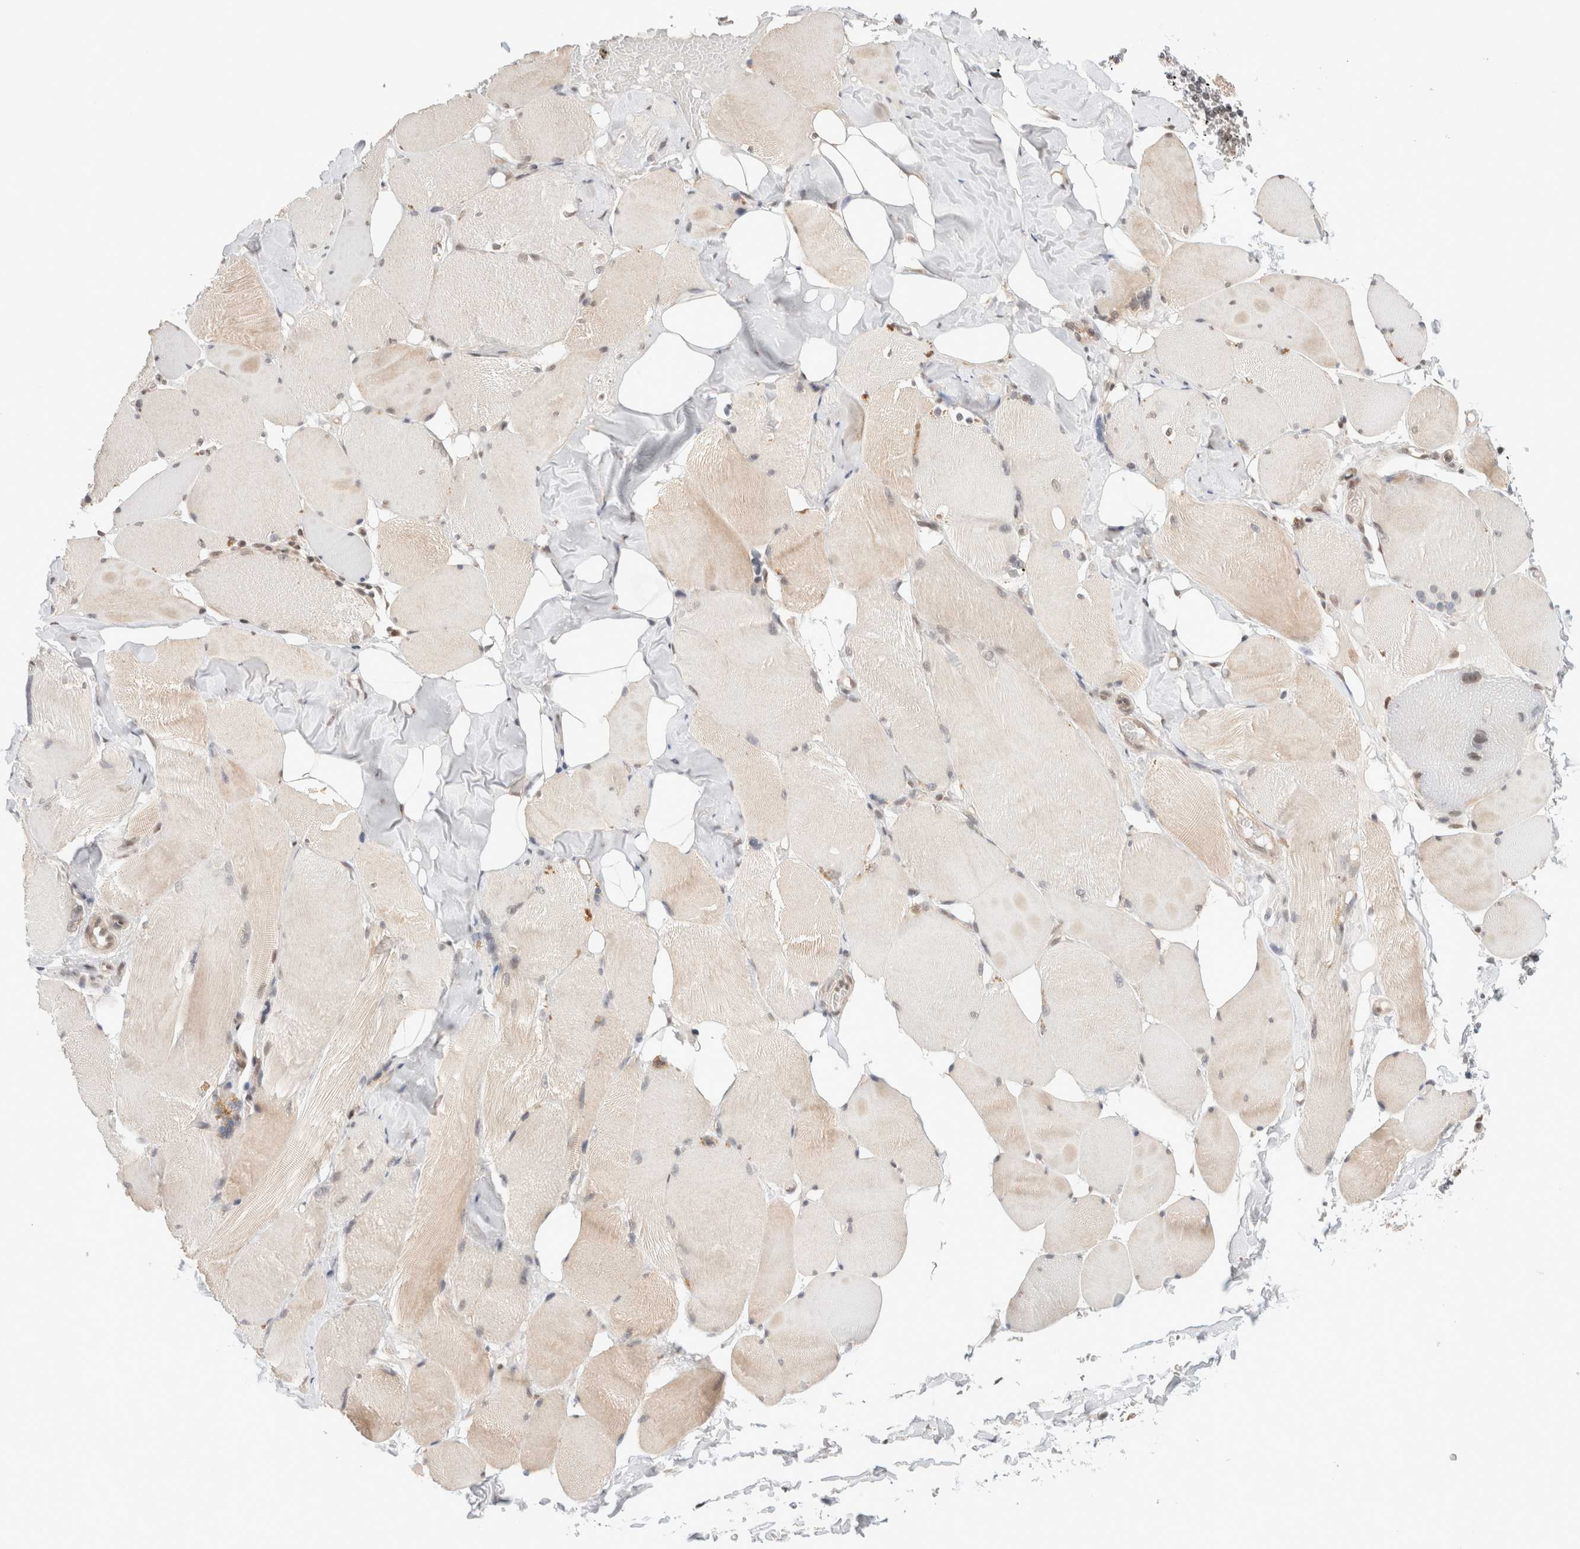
{"staining": {"intensity": "weak", "quantity": "<25%", "location": "cytoplasmic/membranous"}, "tissue": "skeletal muscle", "cell_type": "Myocytes", "image_type": "normal", "snomed": [{"axis": "morphology", "description": "Normal tissue, NOS"}, {"axis": "topography", "description": "Skin"}, {"axis": "topography", "description": "Skeletal muscle"}], "caption": "An immunohistochemistry histopathology image of unremarkable skeletal muscle is shown. There is no staining in myocytes of skeletal muscle. The staining is performed using DAB brown chromogen with nuclei counter-stained in using hematoxylin.", "gene": "GATAD2A", "patient": {"sex": "male", "age": 83}}